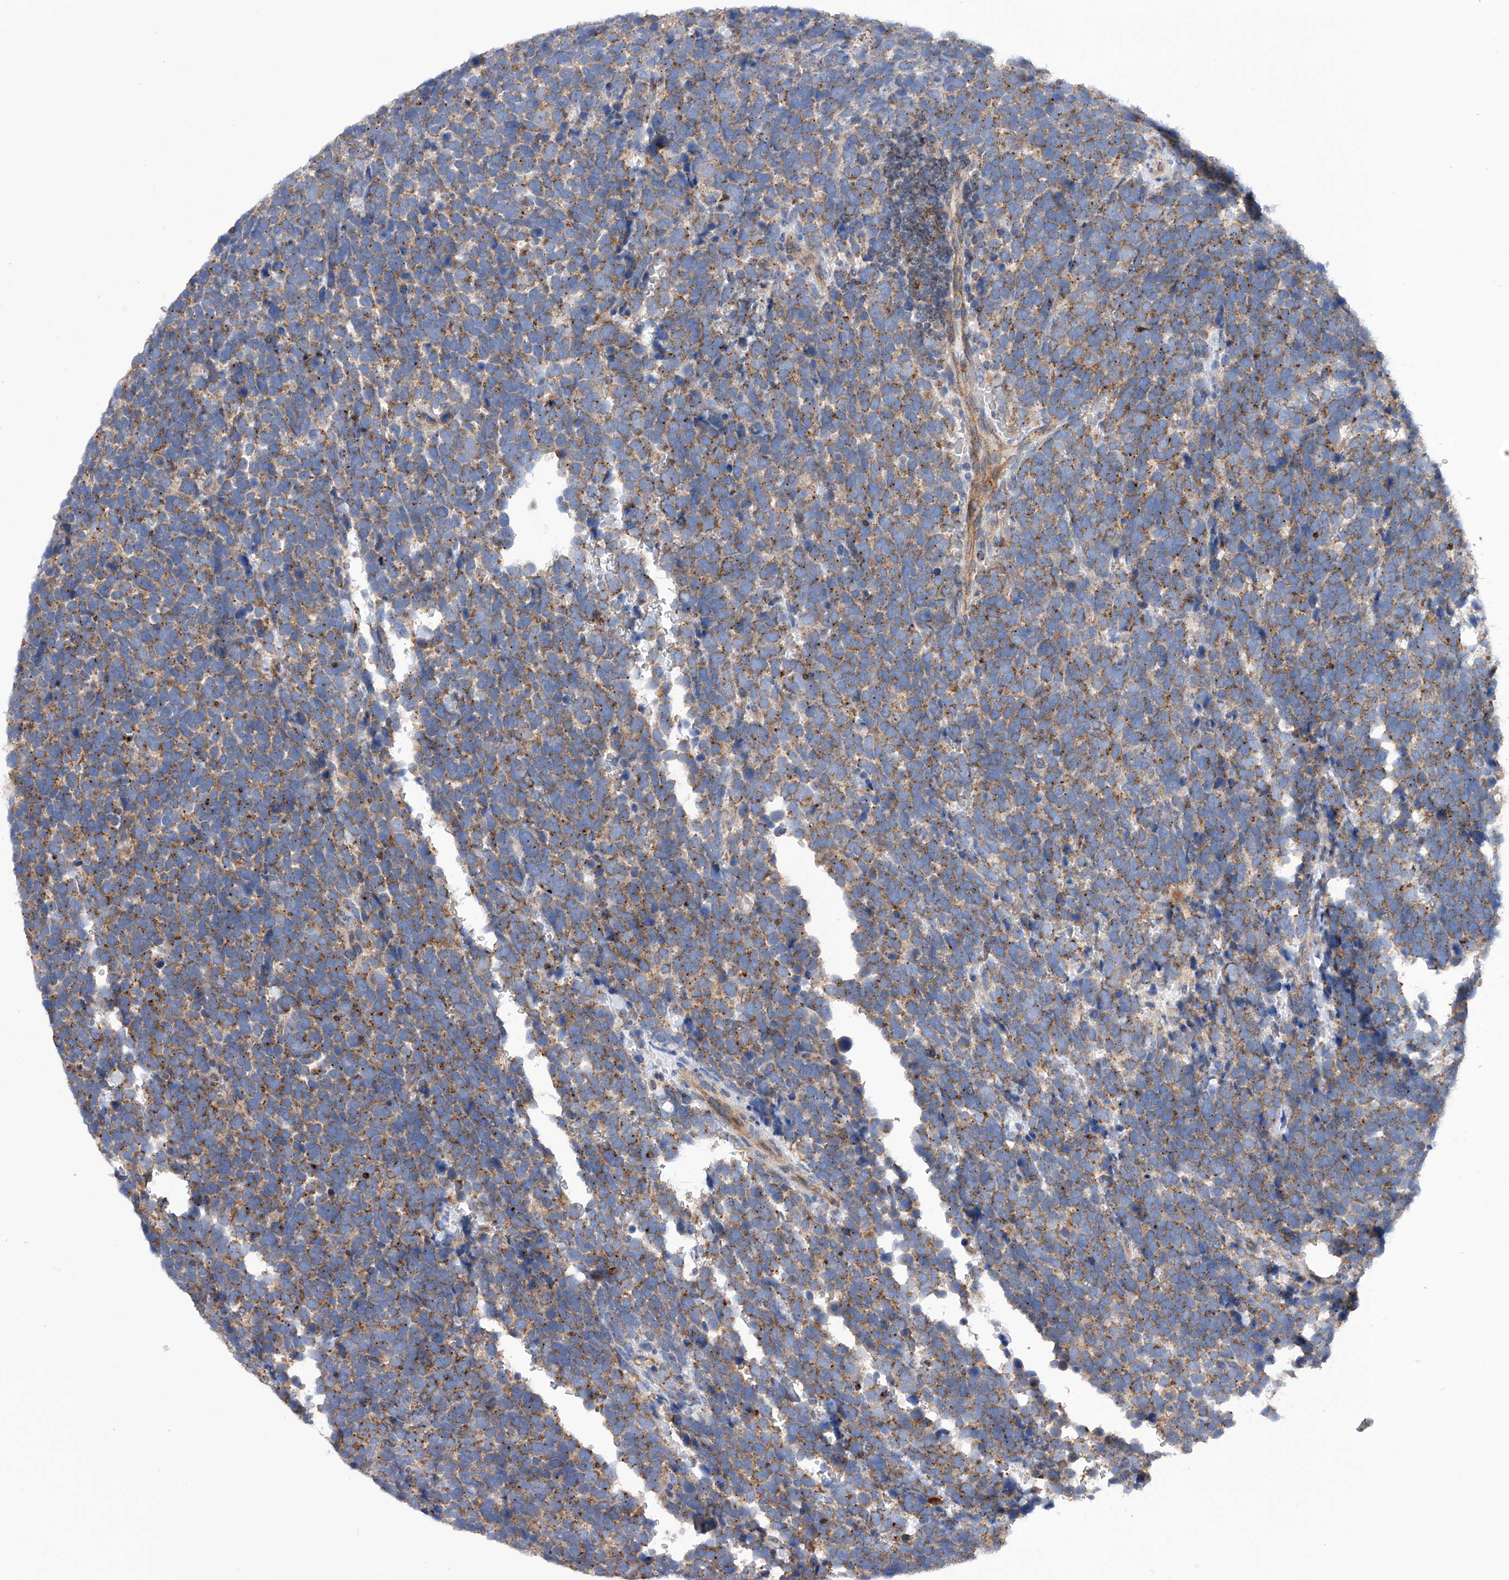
{"staining": {"intensity": "moderate", "quantity": ">75%", "location": "cytoplasmic/membranous"}, "tissue": "urothelial cancer", "cell_type": "Tumor cells", "image_type": "cancer", "snomed": [{"axis": "morphology", "description": "Urothelial carcinoma, High grade"}, {"axis": "topography", "description": "Urinary bladder"}], "caption": "Immunohistochemical staining of high-grade urothelial carcinoma exhibits medium levels of moderate cytoplasmic/membranous positivity in about >75% of tumor cells. The staining is performed using DAB brown chromogen to label protein expression. The nuclei are counter-stained blue using hematoxylin.", "gene": "MLYCD", "patient": {"sex": "female", "age": 82}}